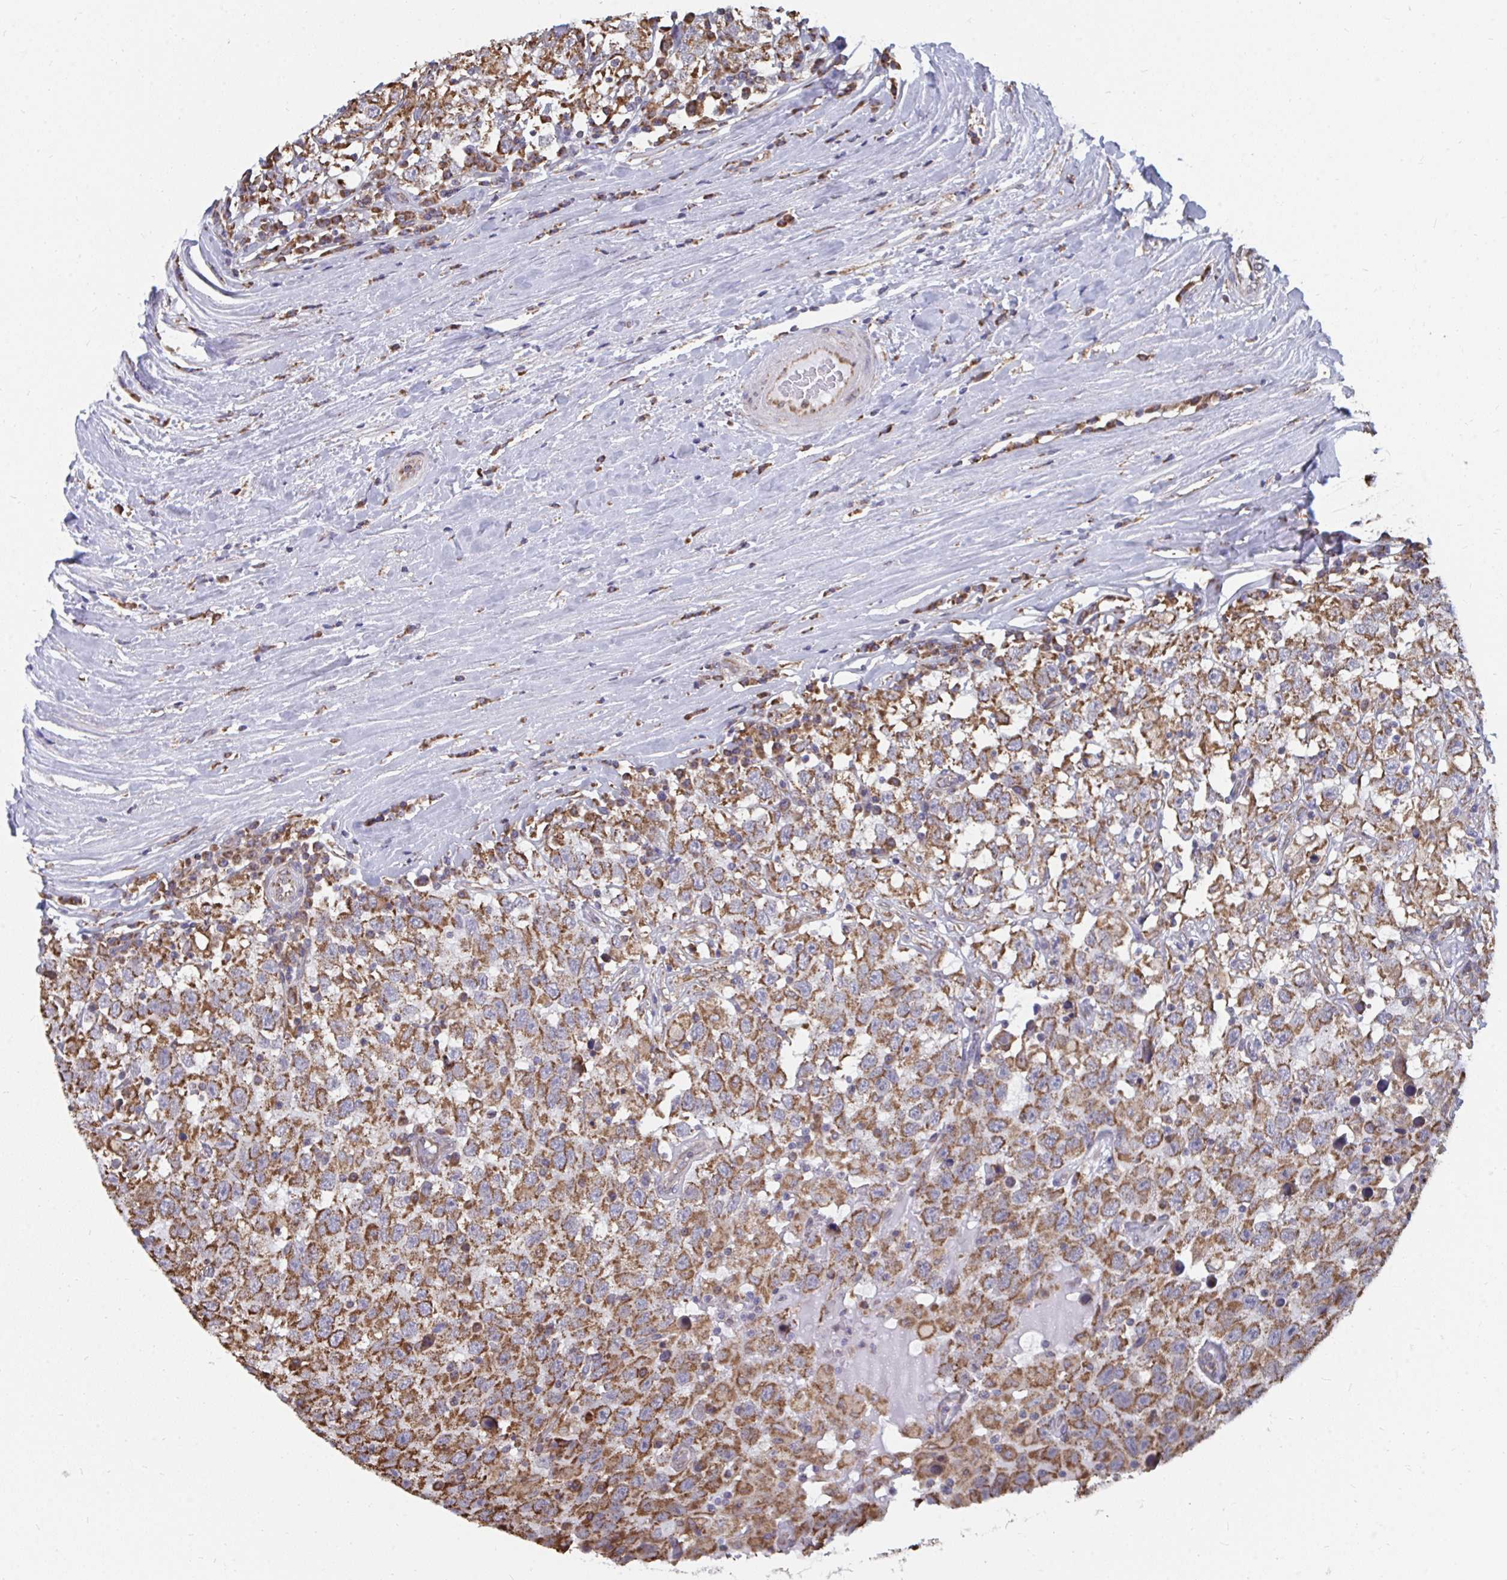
{"staining": {"intensity": "moderate", "quantity": ">75%", "location": "cytoplasmic/membranous"}, "tissue": "testis cancer", "cell_type": "Tumor cells", "image_type": "cancer", "snomed": [{"axis": "morphology", "description": "Seminoma, NOS"}, {"axis": "topography", "description": "Testis"}], "caption": "Immunohistochemistry (IHC) staining of testis seminoma, which shows medium levels of moderate cytoplasmic/membranous expression in about >75% of tumor cells indicating moderate cytoplasmic/membranous protein staining. The staining was performed using DAB (brown) for protein detection and nuclei were counterstained in hematoxylin (blue).", "gene": "ELAVL1", "patient": {"sex": "male", "age": 41}}